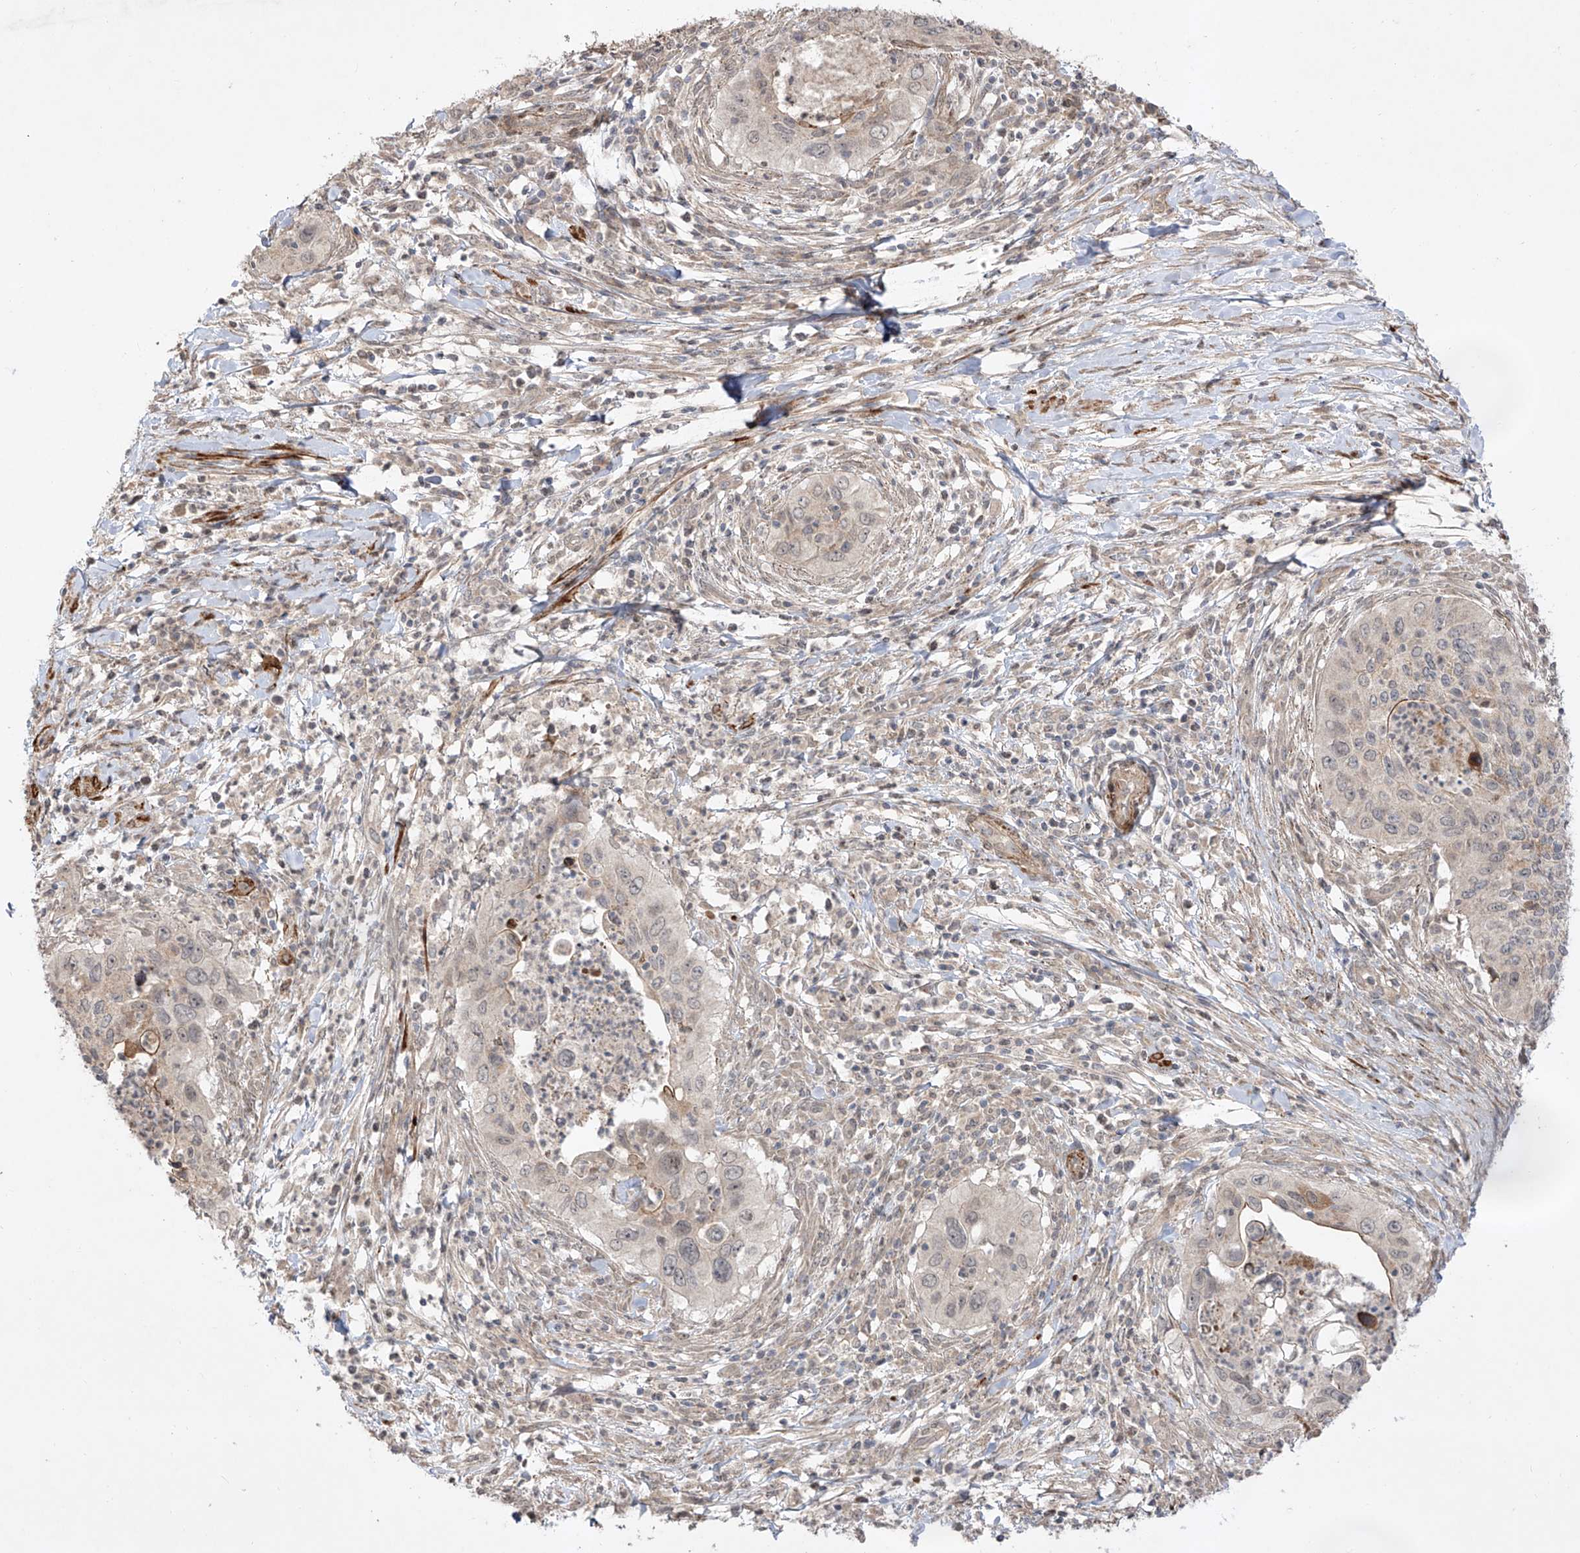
{"staining": {"intensity": "negative", "quantity": "none", "location": "none"}, "tissue": "cervical cancer", "cell_type": "Tumor cells", "image_type": "cancer", "snomed": [{"axis": "morphology", "description": "Squamous cell carcinoma, NOS"}, {"axis": "topography", "description": "Cervix"}], "caption": "DAB immunohistochemical staining of cervical cancer reveals no significant staining in tumor cells.", "gene": "KDM1B", "patient": {"sex": "female", "age": 38}}